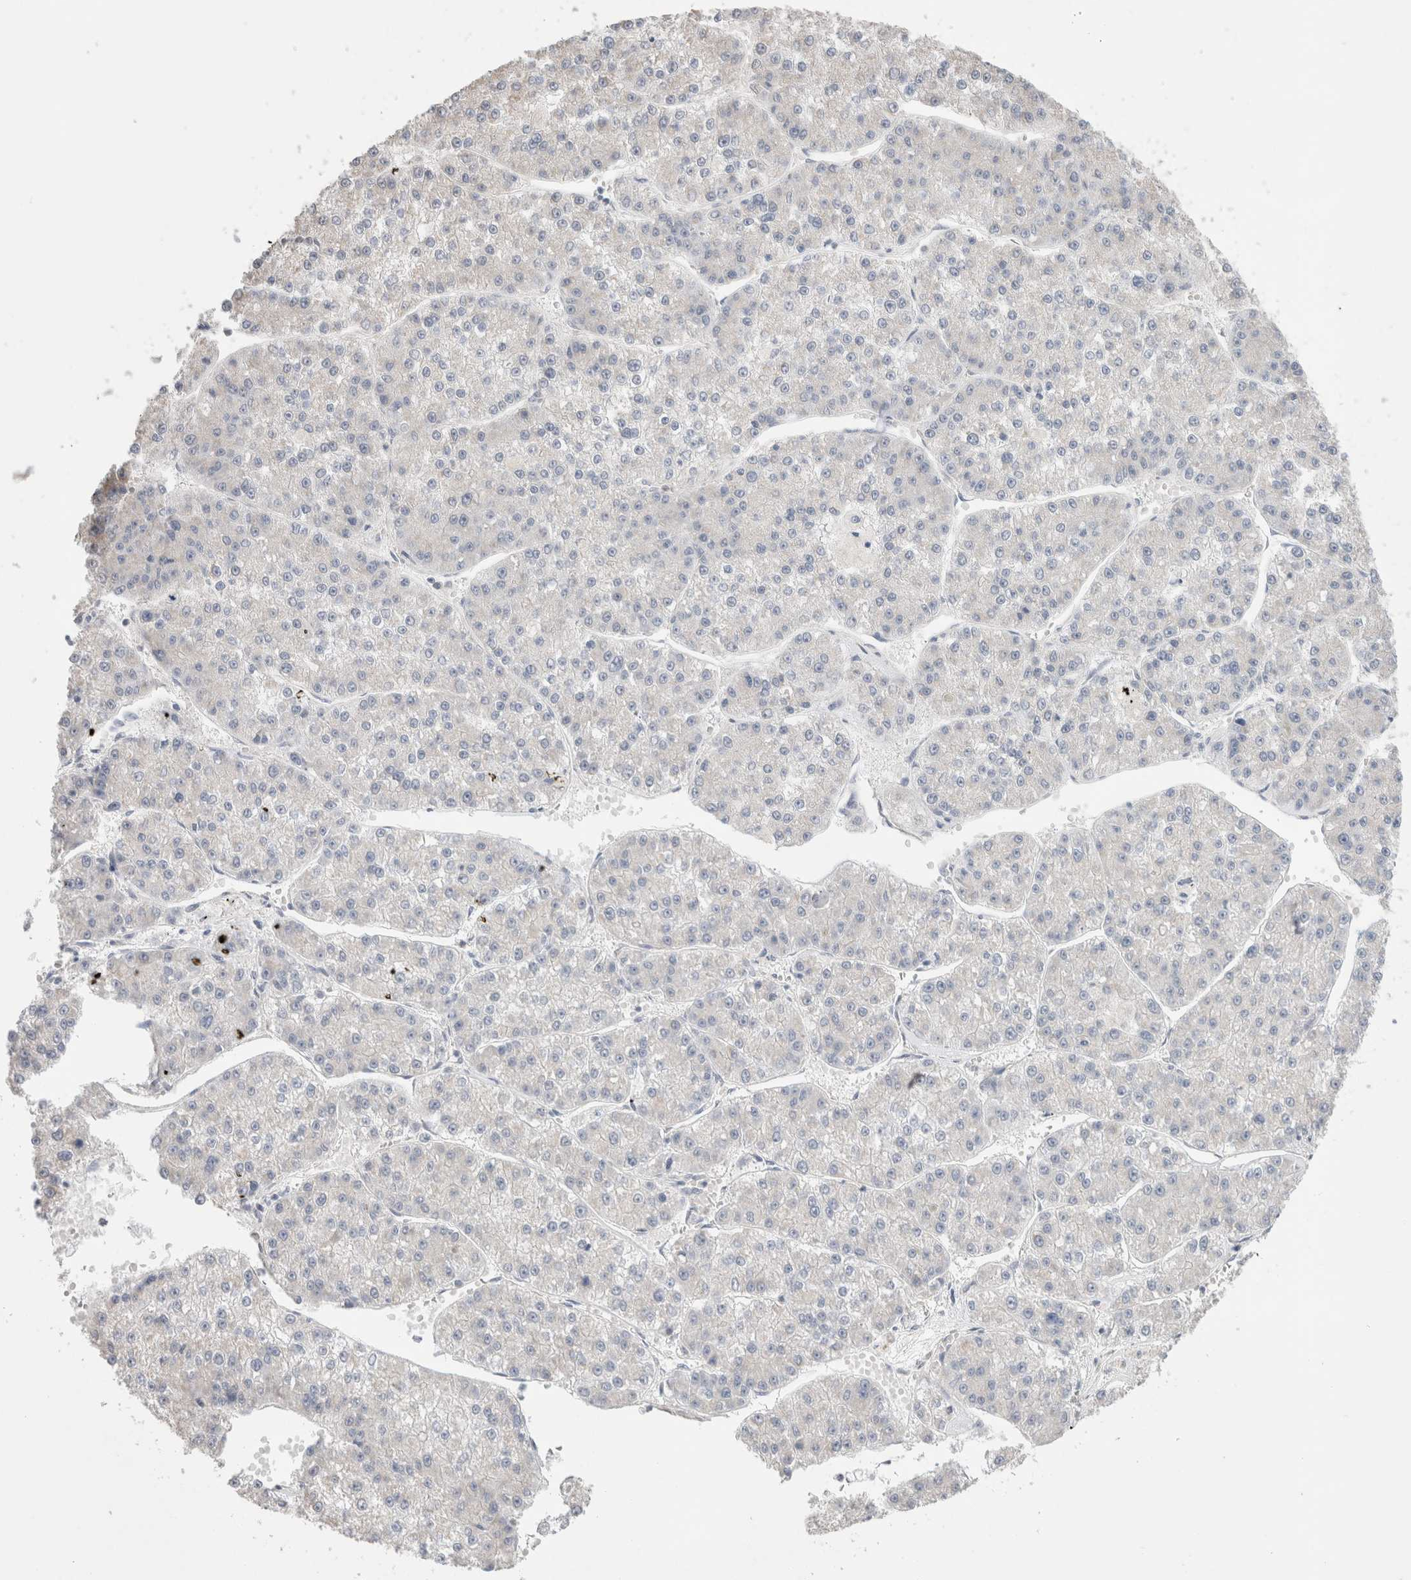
{"staining": {"intensity": "negative", "quantity": "none", "location": "none"}, "tissue": "liver cancer", "cell_type": "Tumor cells", "image_type": "cancer", "snomed": [{"axis": "morphology", "description": "Carcinoma, Hepatocellular, NOS"}, {"axis": "topography", "description": "Liver"}], "caption": "An image of liver cancer stained for a protein displays no brown staining in tumor cells.", "gene": "DMD", "patient": {"sex": "female", "age": 73}}